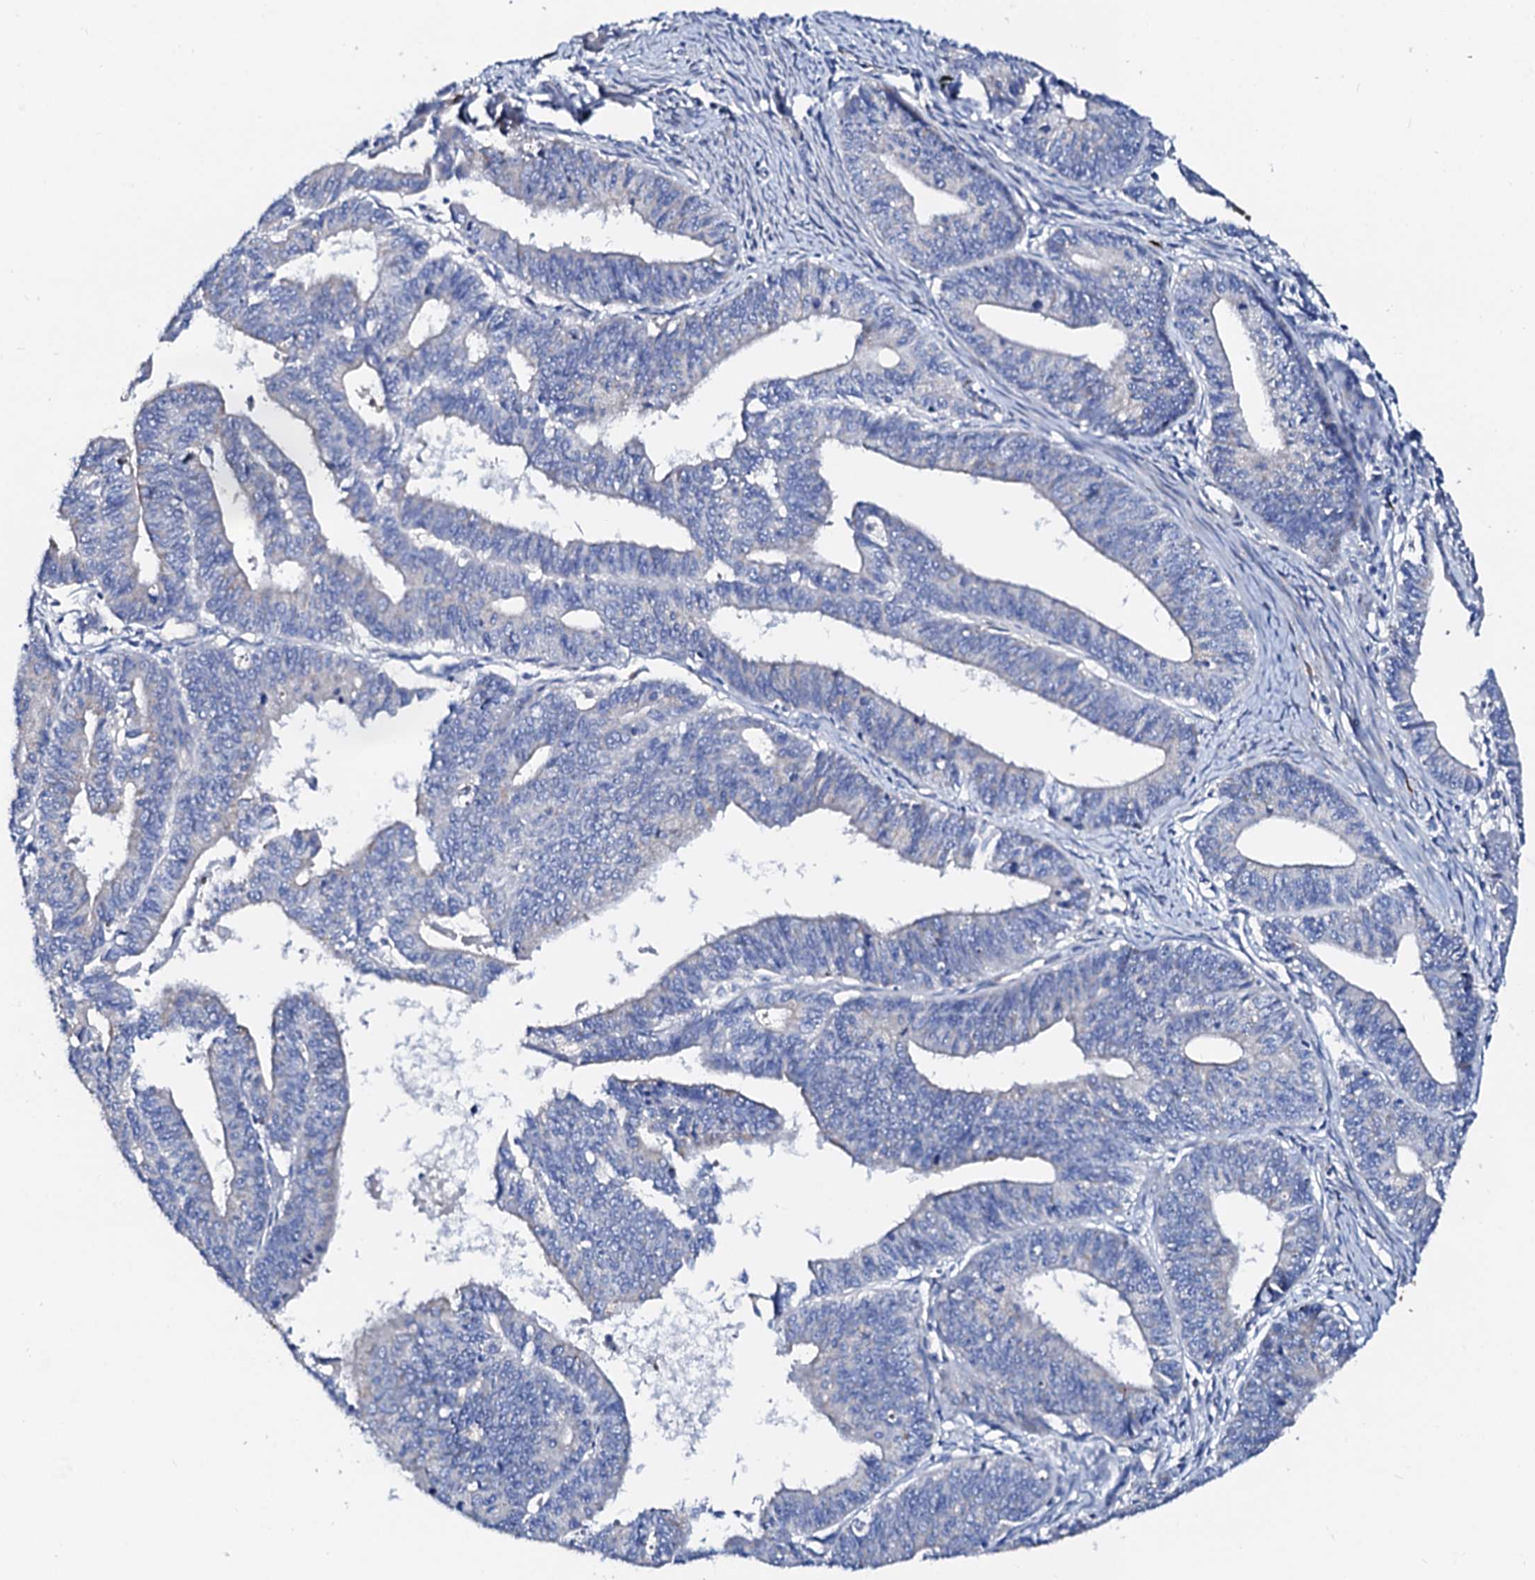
{"staining": {"intensity": "negative", "quantity": "none", "location": "none"}, "tissue": "endometrial cancer", "cell_type": "Tumor cells", "image_type": "cancer", "snomed": [{"axis": "morphology", "description": "Adenocarcinoma, NOS"}, {"axis": "topography", "description": "Endometrium"}], "caption": "This micrograph is of endometrial cancer (adenocarcinoma) stained with IHC to label a protein in brown with the nuclei are counter-stained blue. There is no positivity in tumor cells. (IHC, brightfield microscopy, high magnification).", "gene": "SLC10A7", "patient": {"sex": "female", "age": 73}}